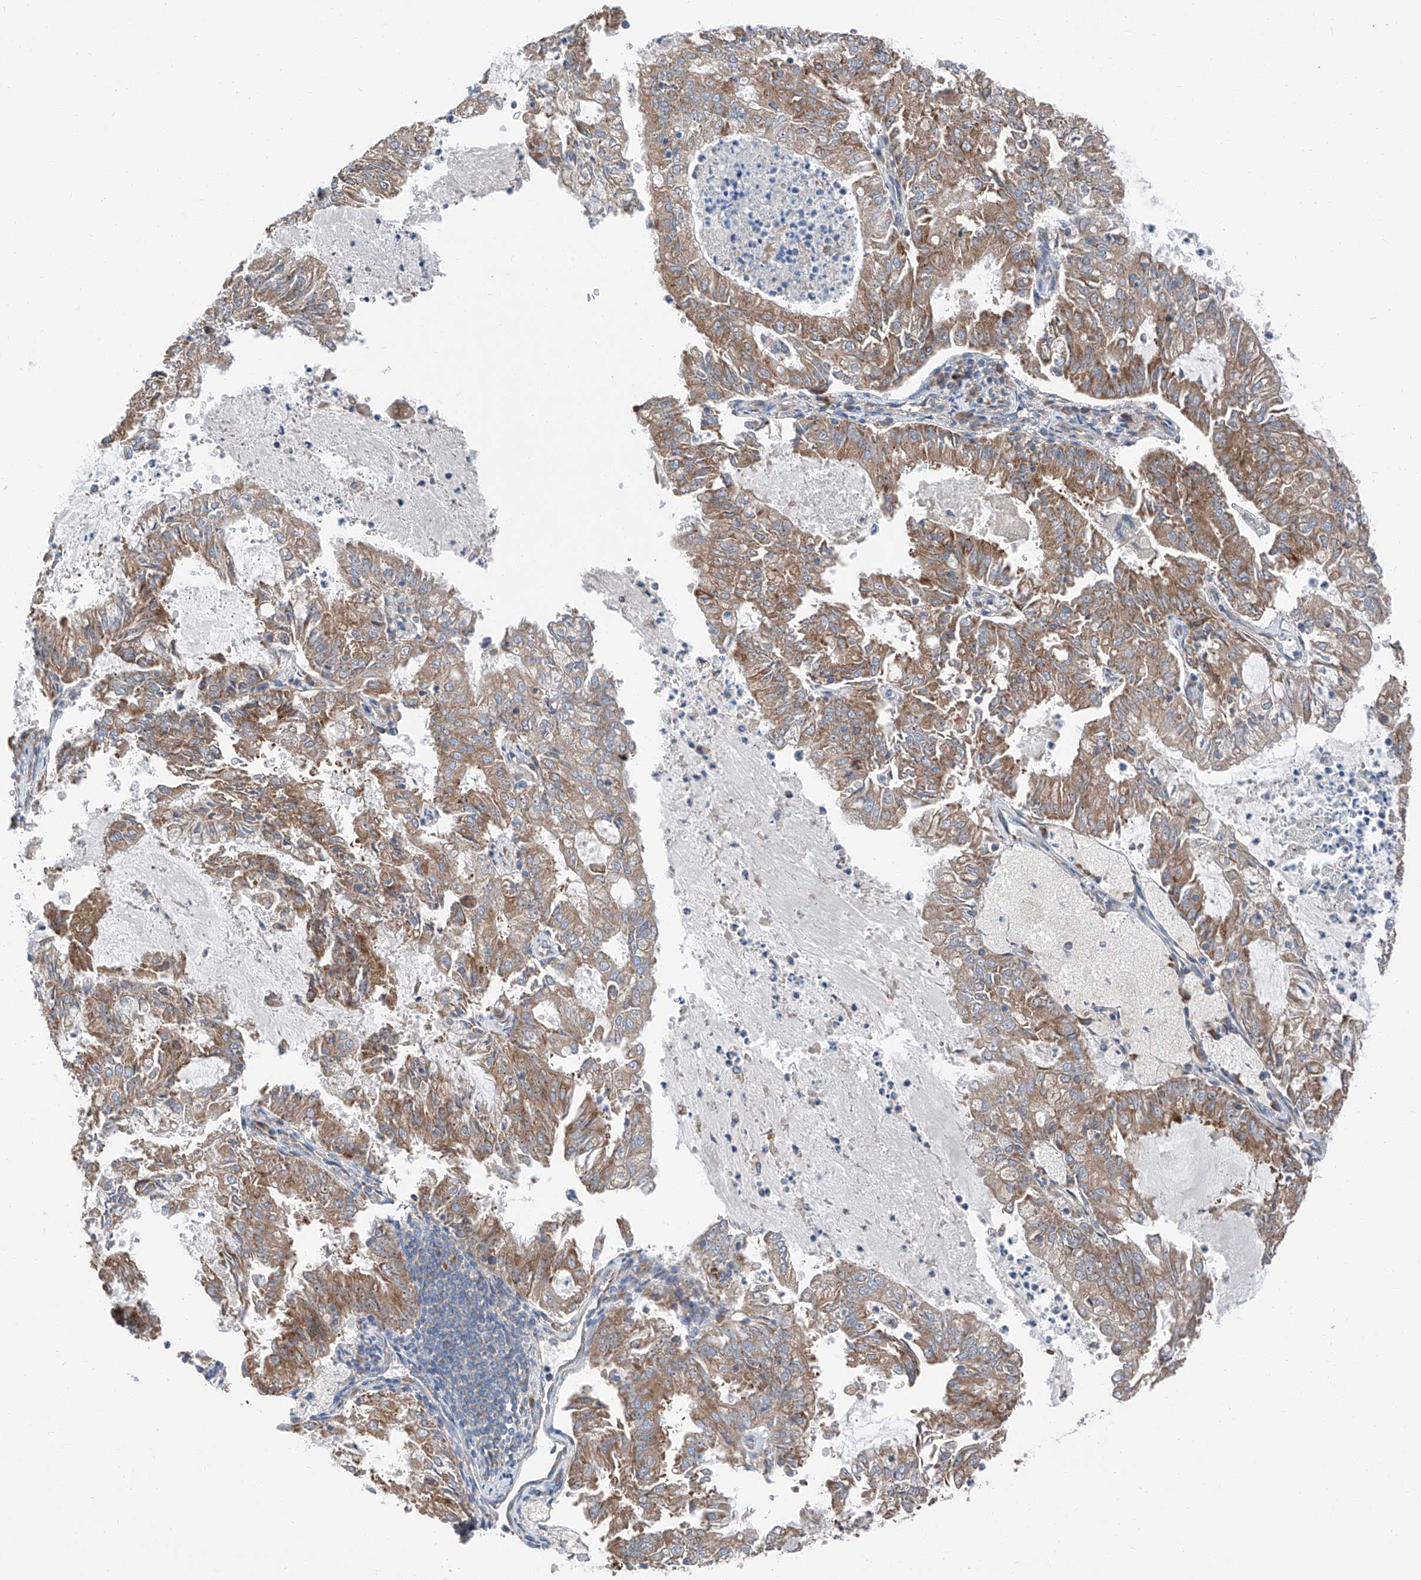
{"staining": {"intensity": "moderate", "quantity": ">75%", "location": "cytoplasmic/membranous"}, "tissue": "endometrial cancer", "cell_type": "Tumor cells", "image_type": "cancer", "snomed": [{"axis": "morphology", "description": "Adenocarcinoma, NOS"}, {"axis": "topography", "description": "Endometrium"}], "caption": "A micrograph of human adenocarcinoma (endometrial) stained for a protein exhibits moderate cytoplasmic/membranous brown staining in tumor cells.", "gene": "ZC3H15", "patient": {"sex": "female", "age": 57}}